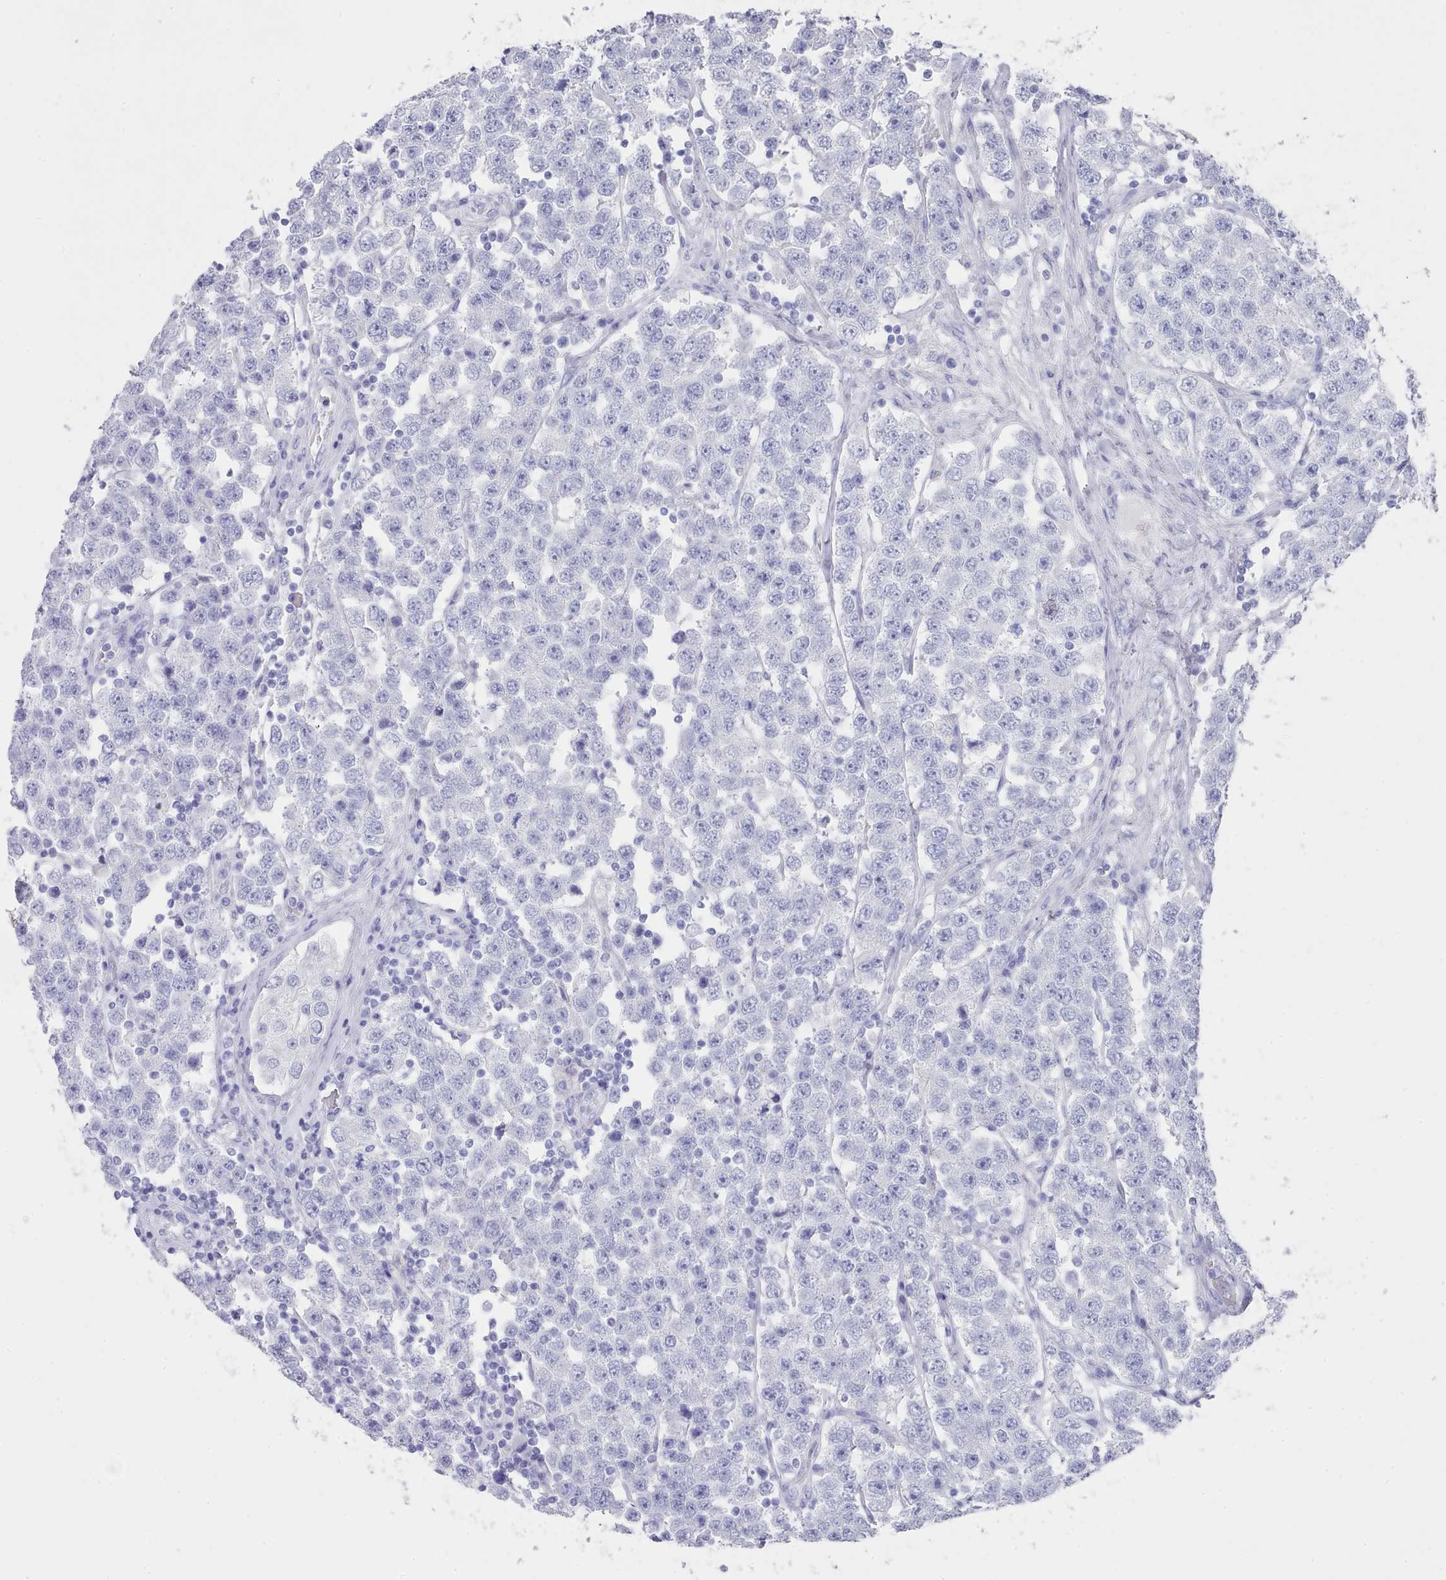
{"staining": {"intensity": "negative", "quantity": "none", "location": "none"}, "tissue": "testis cancer", "cell_type": "Tumor cells", "image_type": "cancer", "snomed": [{"axis": "morphology", "description": "Seminoma, NOS"}, {"axis": "topography", "description": "Testis"}], "caption": "A micrograph of seminoma (testis) stained for a protein exhibits no brown staining in tumor cells.", "gene": "LRRC37A", "patient": {"sex": "male", "age": 28}}